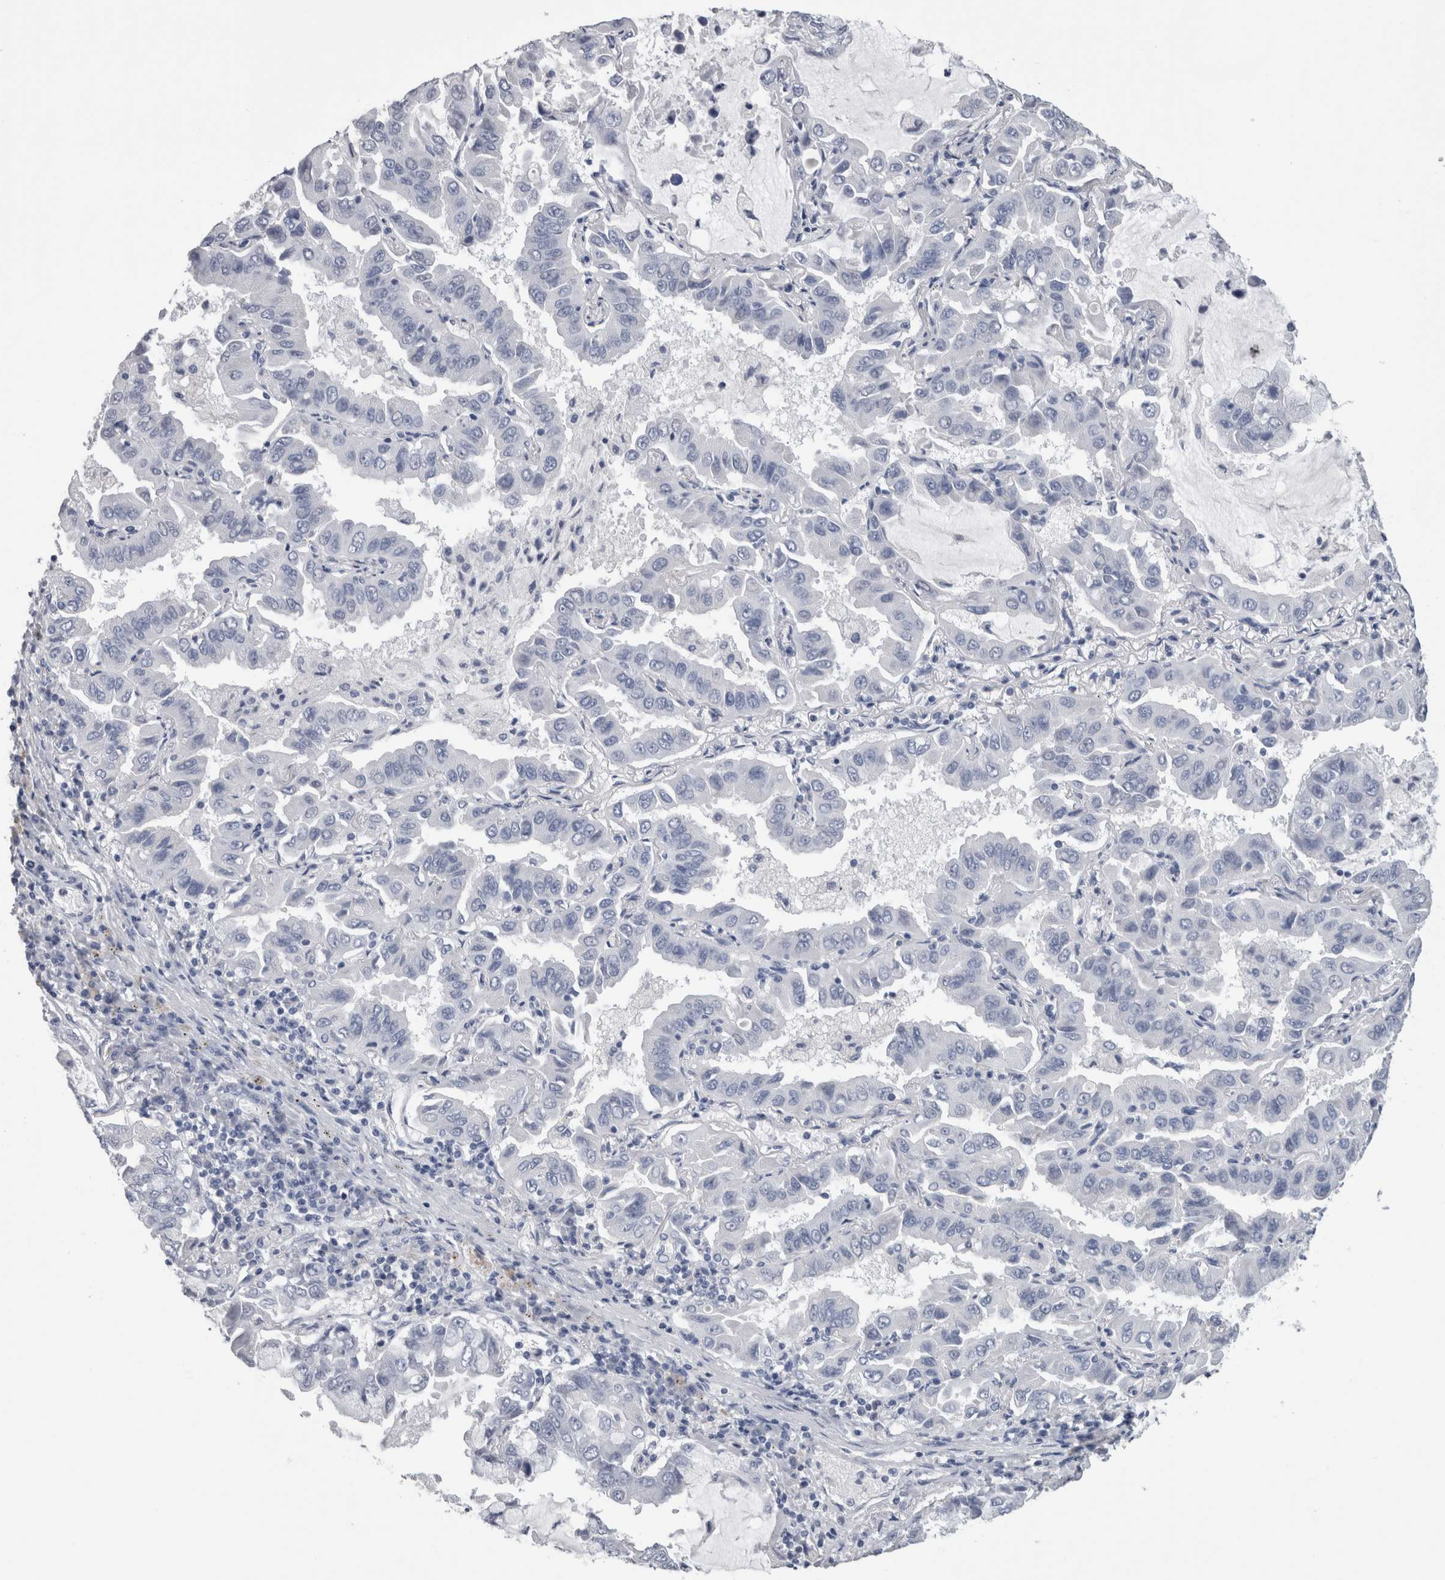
{"staining": {"intensity": "negative", "quantity": "none", "location": "none"}, "tissue": "lung cancer", "cell_type": "Tumor cells", "image_type": "cancer", "snomed": [{"axis": "morphology", "description": "Adenocarcinoma, NOS"}, {"axis": "topography", "description": "Lung"}], "caption": "Lung adenocarcinoma was stained to show a protein in brown. There is no significant expression in tumor cells.", "gene": "CA8", "patient": {"sex": "male", "age": 64}}